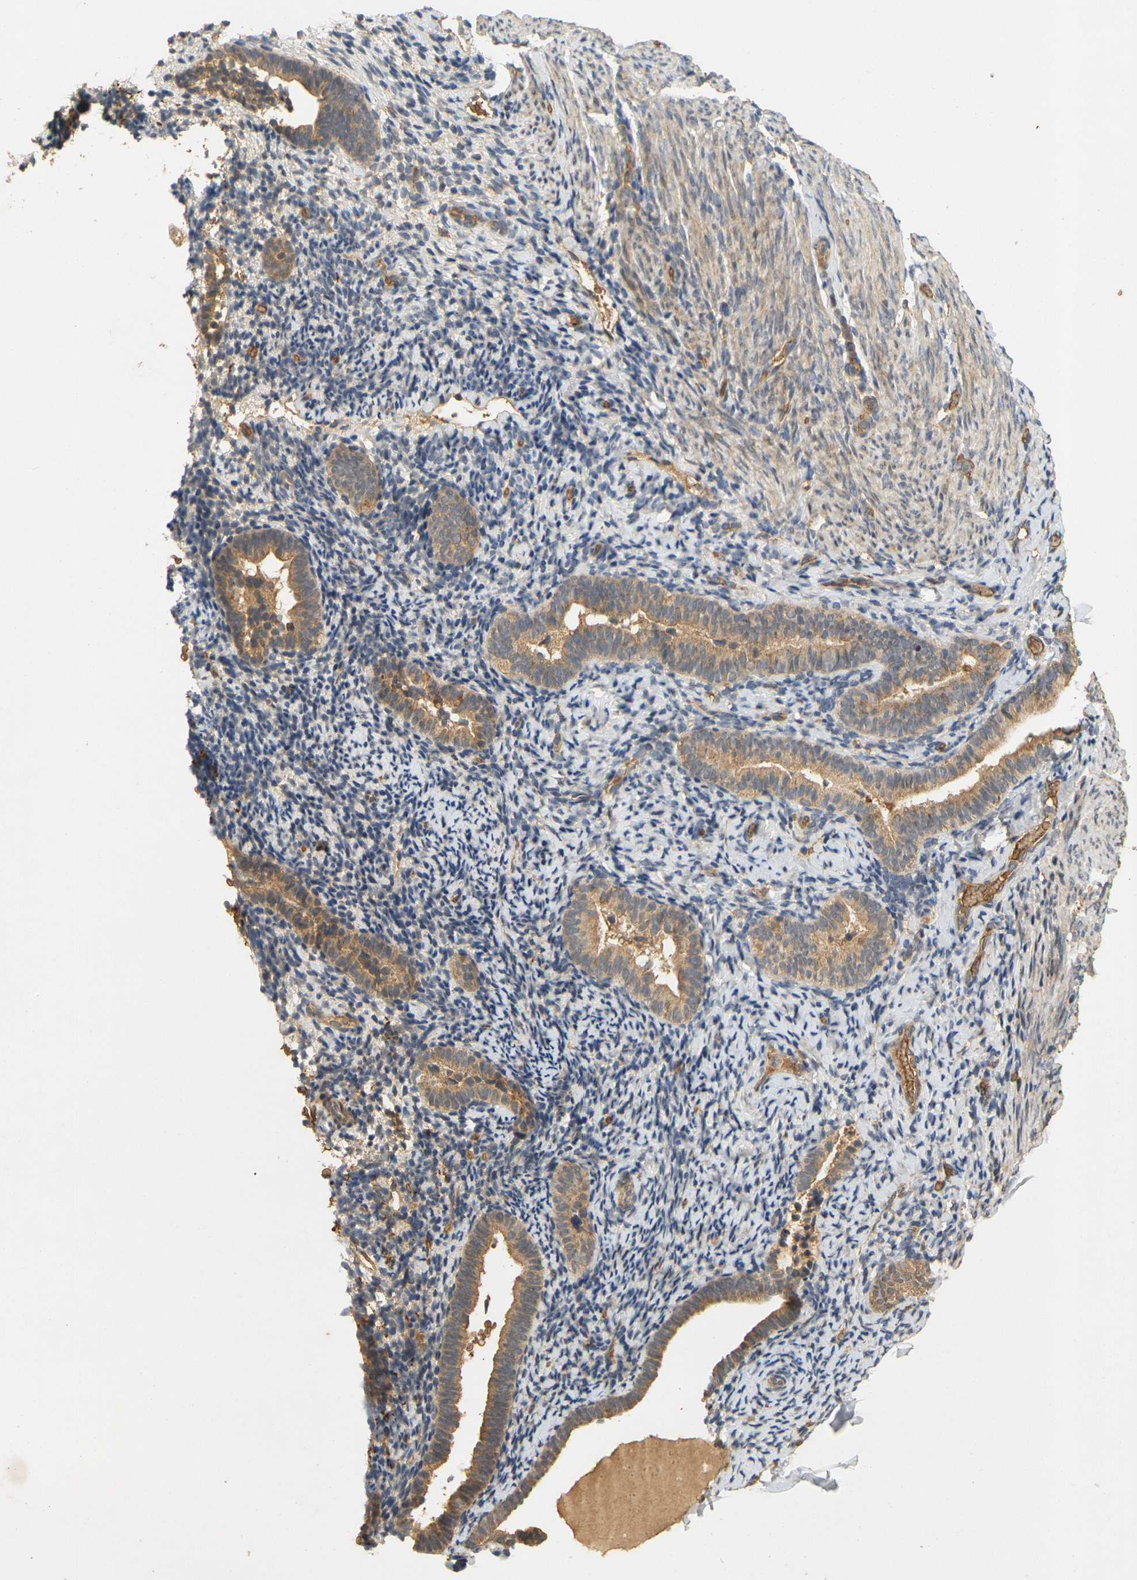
{"staining": {"intensity": "moderate", "quantity": "<25%", "location": "cytoplasmic/membranous"}, "tissue": "endometrium", "cell_type": "Cells in endometrial stroma", "image_type": "normal", "snomed": [{"axis": "morphology", "description": "Normal tissue, NOS"}, {"axis": "topography", "description": "Endometrium"}], "caption": "Protein staining of normal endometrium displays moderate cytoplasmic/membranous expression in about <25% of cells in endometrial stroma.", "gene": "MEGF9", "patient": {"sex": "female", "age": 51}}